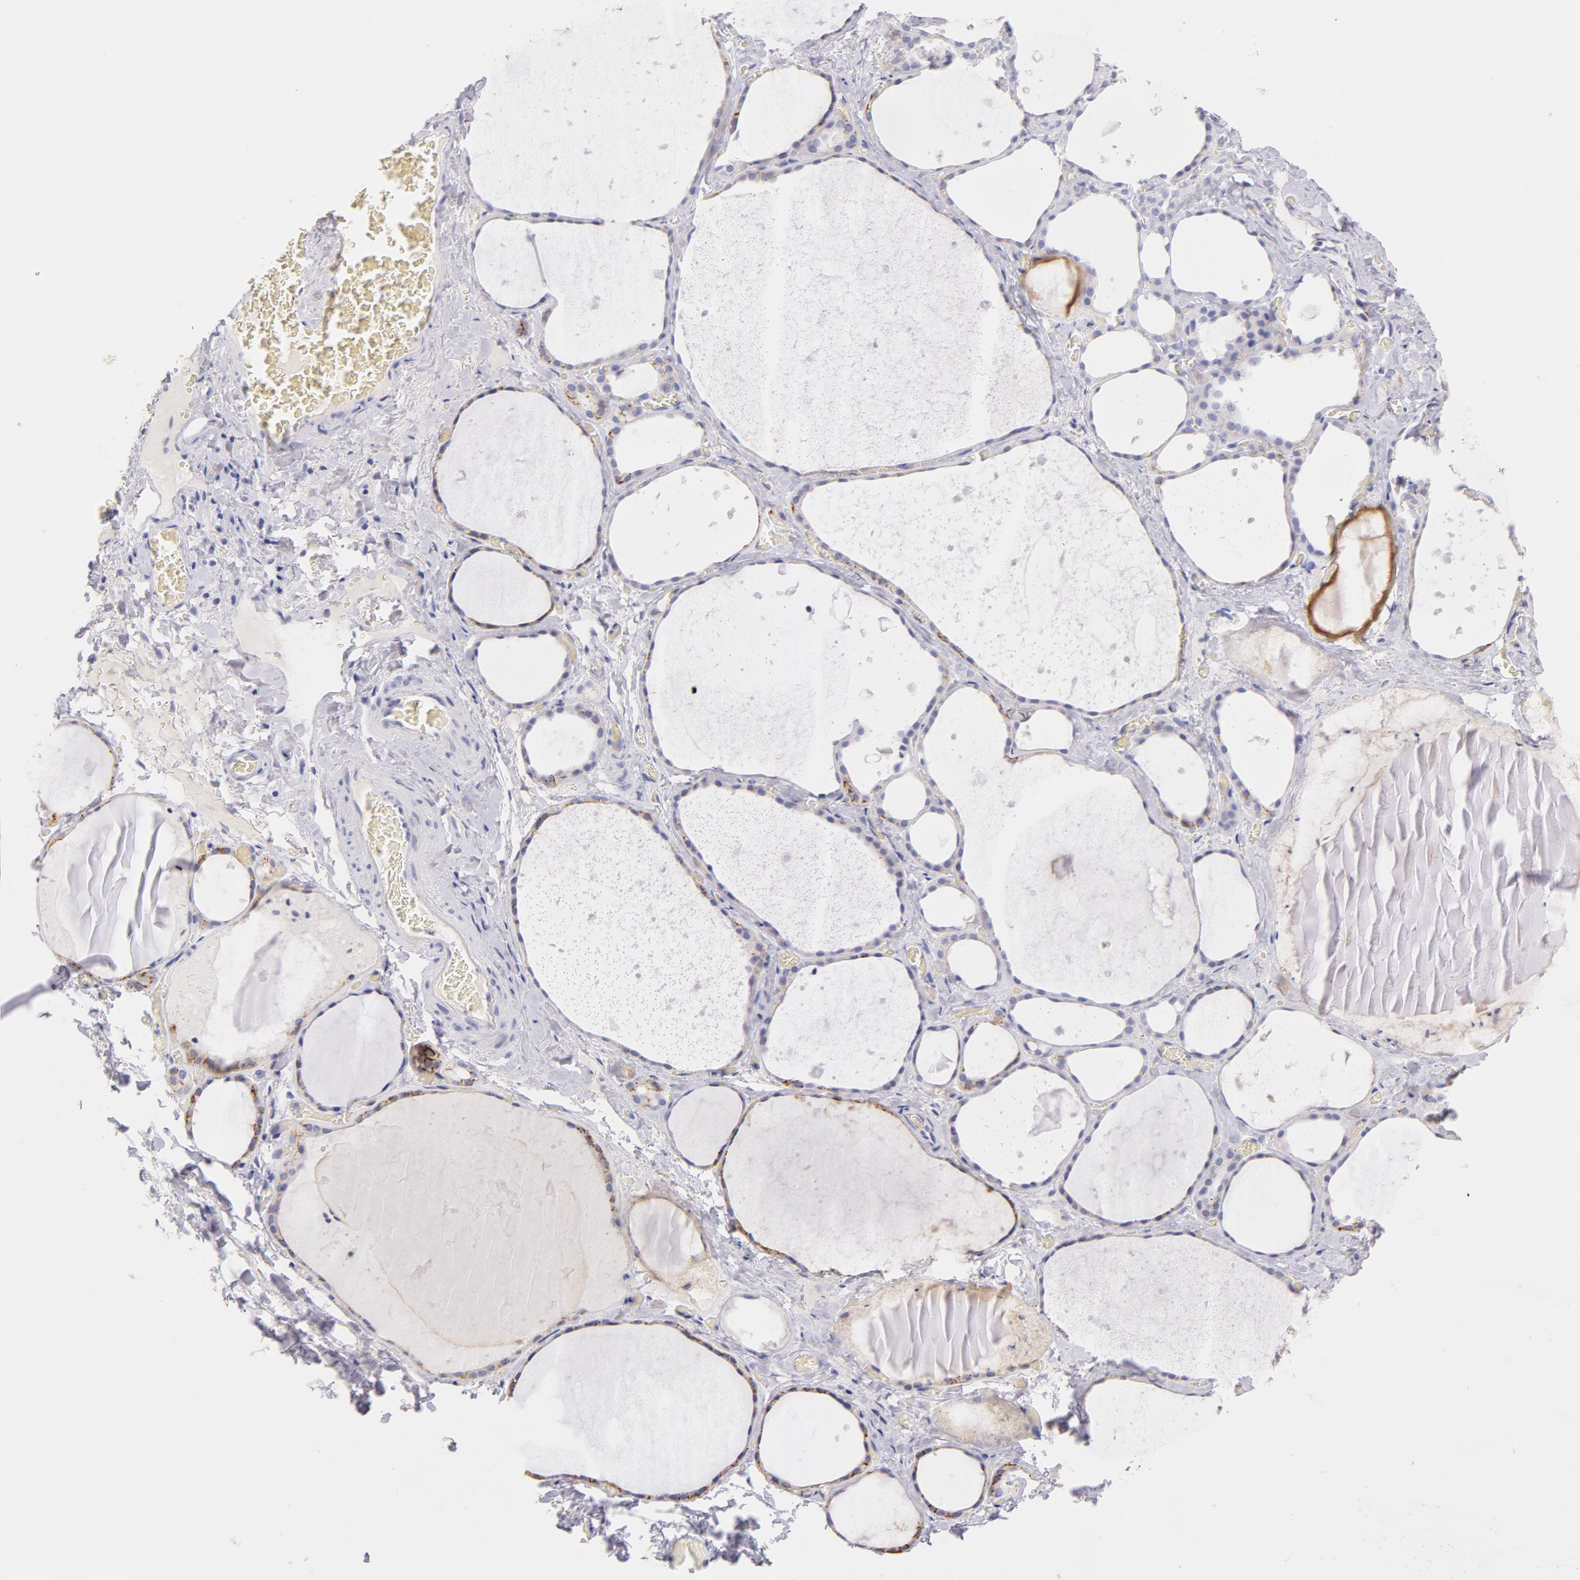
{"staining": {"intensity": "moderate", "quantity": ">75%", "location": "cytoplasmic/membranous"}, "tissue": "thyroid gland", "cell_type": "Glandular cells", "image_type": "normal", "snomed": [{"axis": "morphology", "description": "Normal tissue, NOS"}, {"axis": "topography", "description": "Thyroid gland"}], "caption": "Immunohistochemical staining of unremarkable human thyroid gland reveals medium levels of moderate cytoplasmic/membranous expression in about >75% of glandular cells.", "gene": "CD44", "patient": {"sex": "male", "age": 76}}